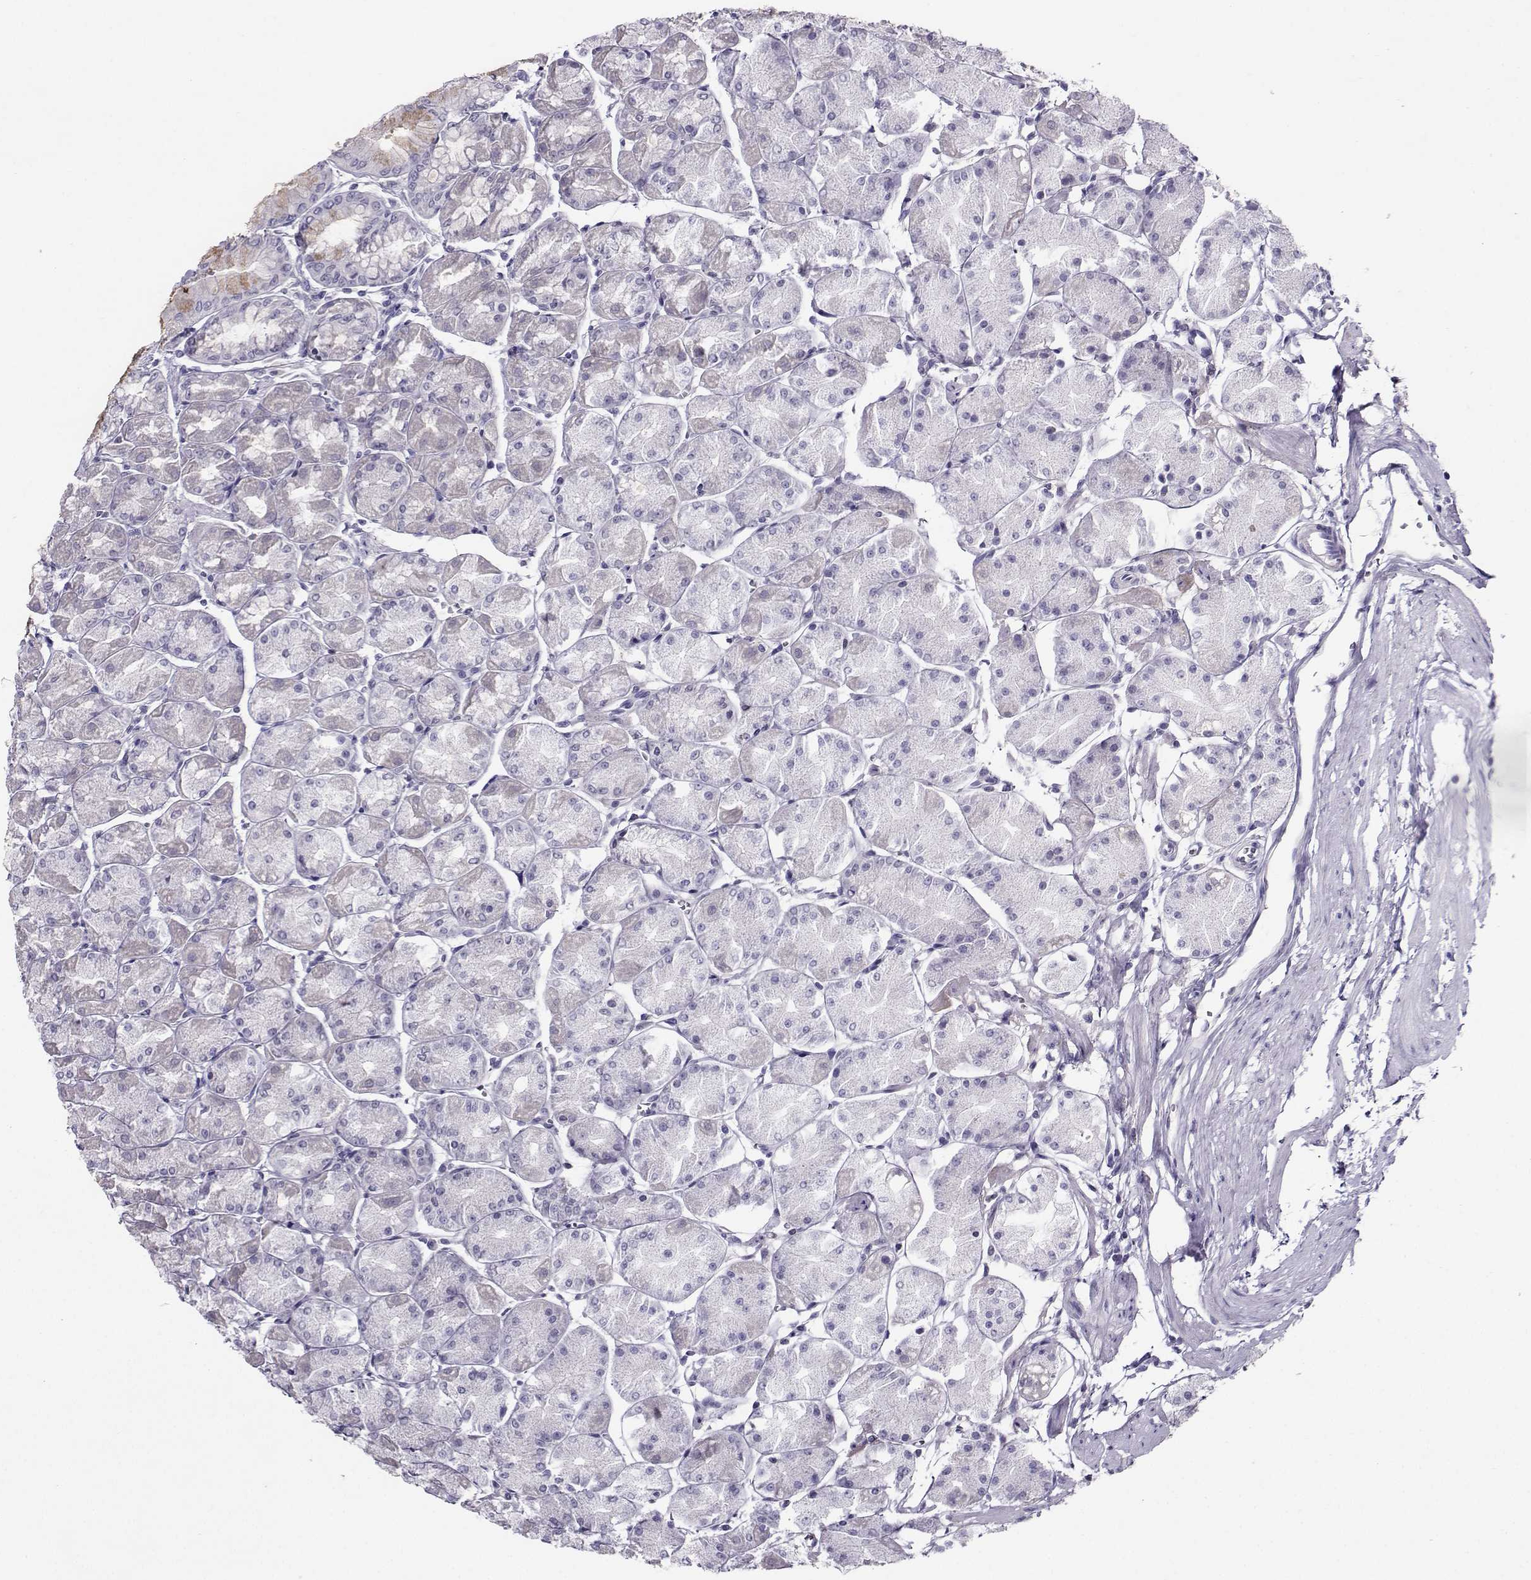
{"staining": {"intensity": "negative", "quantity": "none", "location": "none"}, "tissue": "stomach", "cell_type": "Glandular cells", "image_type": "normal", "snomed": [{"axis": "morphology", "description": "Normal tissue, NOS"}, {"axis": "topography", "description": "Stomach, upper"}], "caption": "Immunohistochemistry (IHC) of normal human stomach displays no positivity in glandular cells. (DAB (3,3'-diaminobenzidine) IHC visualized using brightfield microscopy, high magnification).", "gene": "PGK1", "patient": {"sex": "male", "age": 60}}